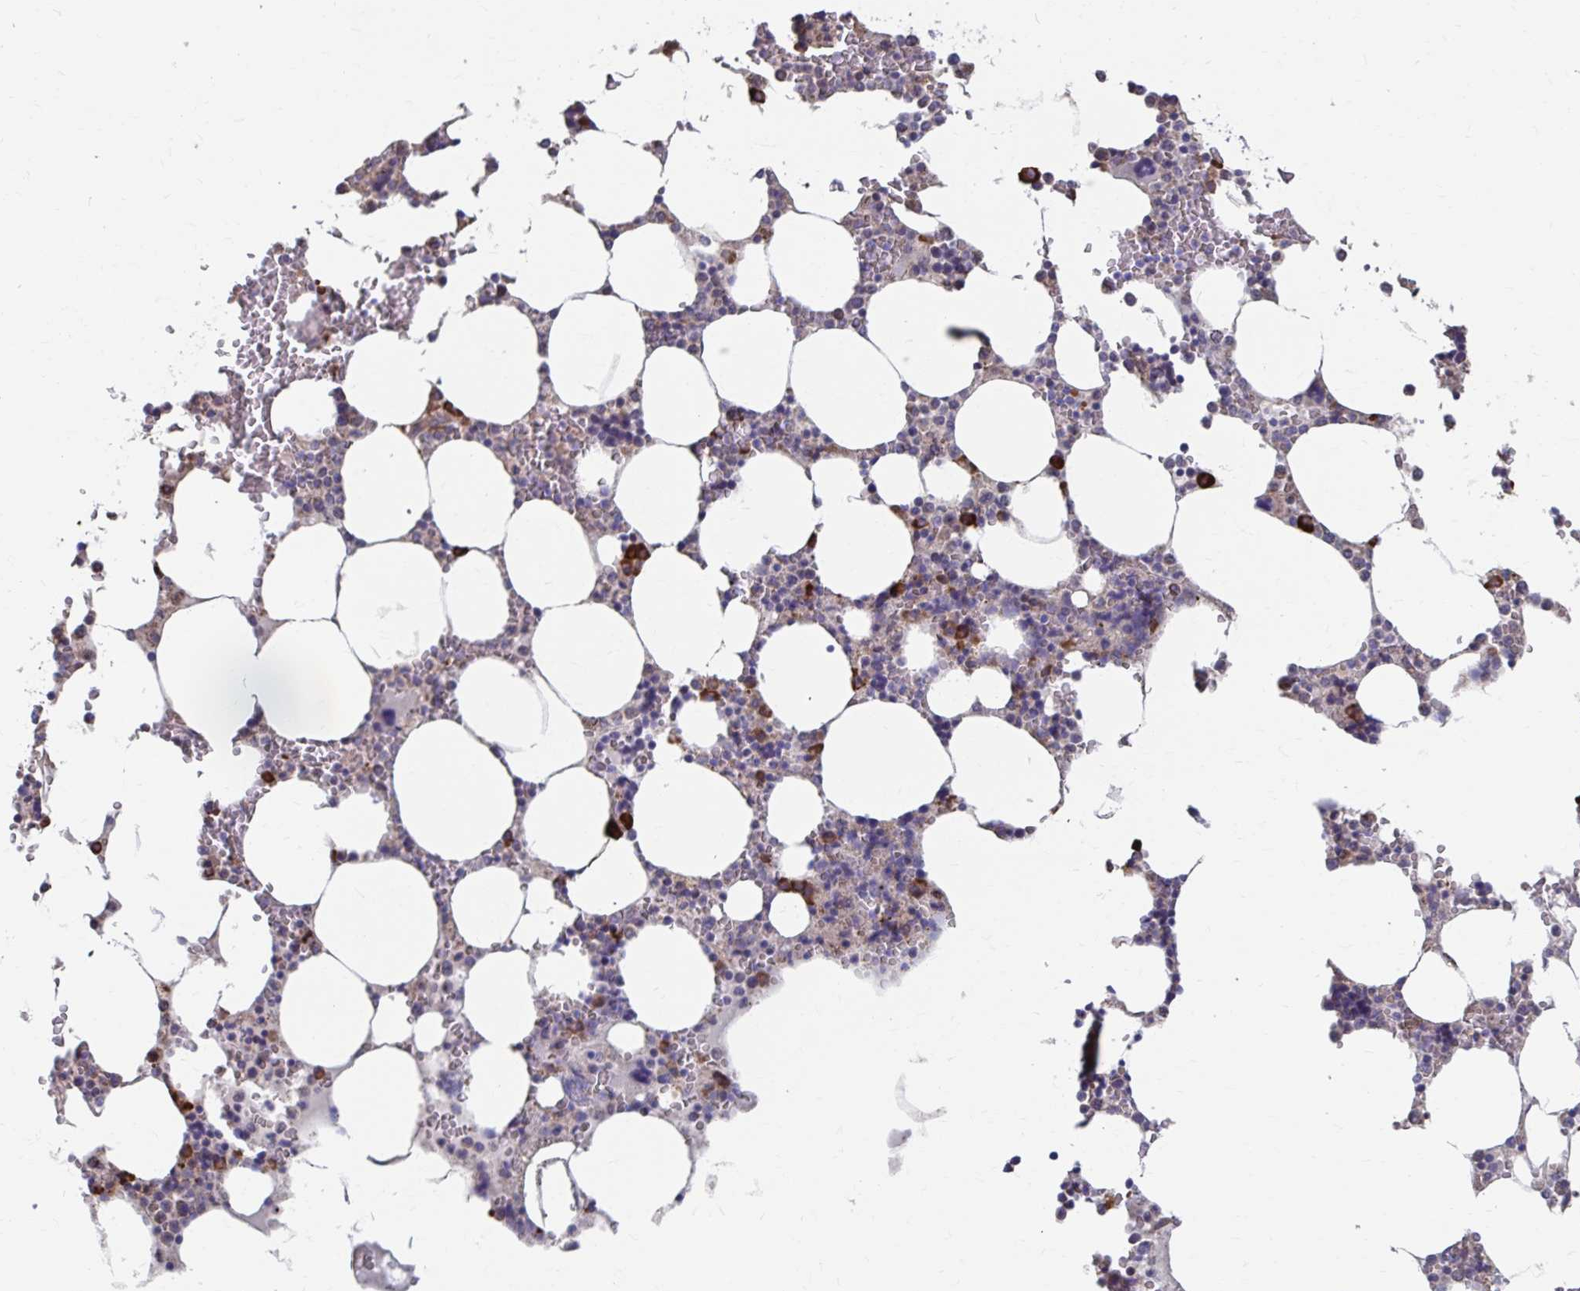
{"staining": {"intensity": "strong", "quantity": "<25%", "location": "cytoplasmic/membranous"}, "tissue": "bone marrow", "cell_type": "Hematopoietic cells", "image_type": "normal", "snomed": [{"axis": "morphology", "description": "Normal tissue, NOS"}, {"axis": "topography", "description": "Bone marrow"}], "caption": "Strong cytoplasmic/membranous staining is present in about <25% of hematopoietic cells in normal bone marrow.", "gene": "FKBP2", "patient": {"sex": "male", "age": 64}}